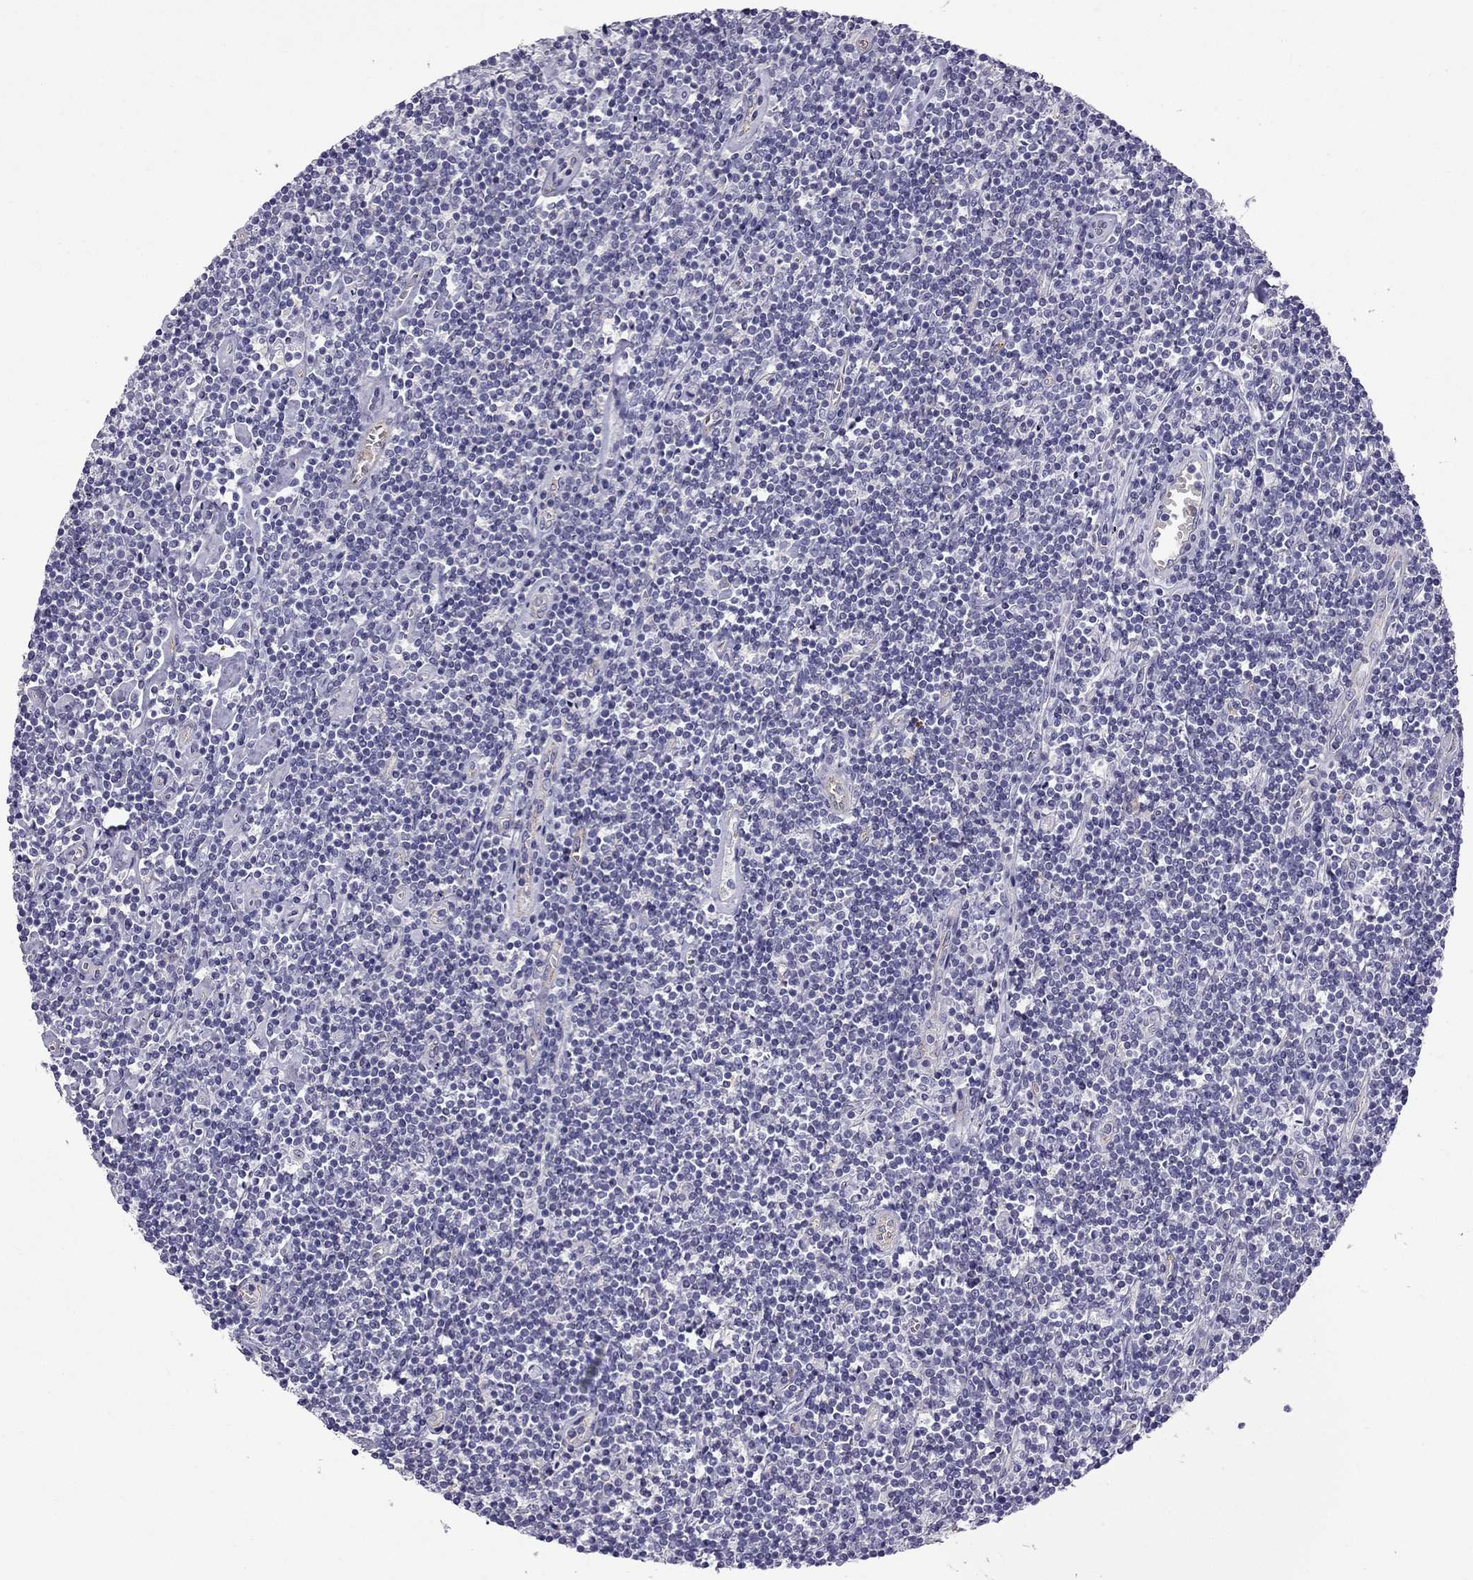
{"staining": {"intensity": "negative", "quantity": "none", "location": "none"}, "tissue": "lymphoma", "cell_type": "Tumor cells", "image_type": "cancer", "snomed": [{"axis": "morphology", "description": "Hodgkin's disease, NOS"}, {"axis": "topography", "description": "Lymph node"}], "caption": "An immunohistochemistry histopathology image of Hodgkin's disease is shown. There is no staining in tumor cells of Hodgkin's disease.", "gene": "STOML3", "patient": {"sex": "male", "age": 40}}